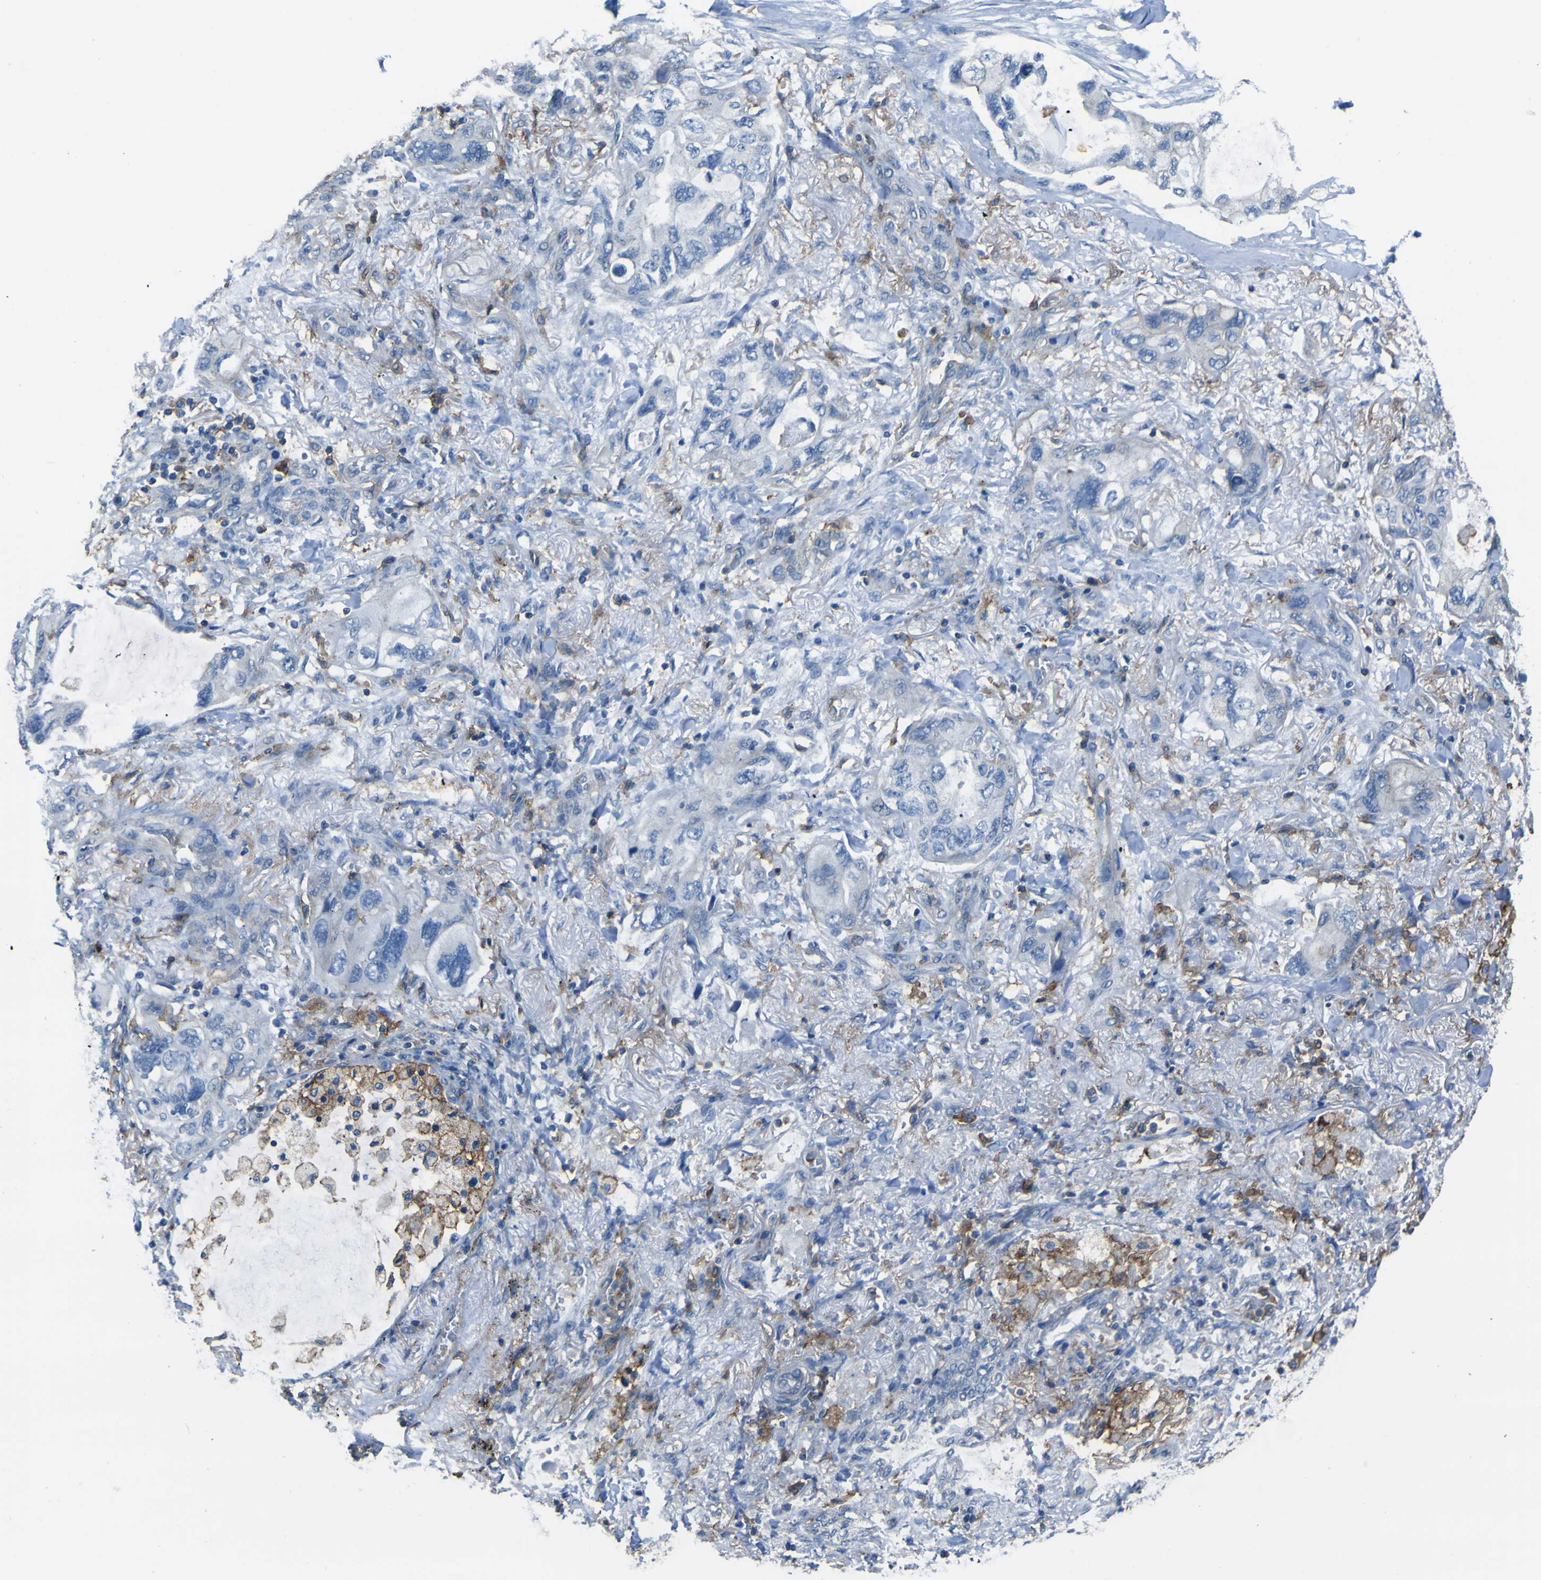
{"staining": {"intensity": "negative", "quantity": "none", "location": "none"}, "tissue": "lung cancer", "cell_type": "Tumor cells", "image_type": "cancer", "snomed": [{"axis": "morphology", "description": "Squamous cell carcinoma, NOS"}, {"axis": "topography", "description": "Lung"}], "caption": "This is an IHC micrograph of lung cancer (squamous cell carcinoma). There is no expression in tumor cells.", "gene": "LAIR1", "patient": {"sex": "female", "age": 73}}